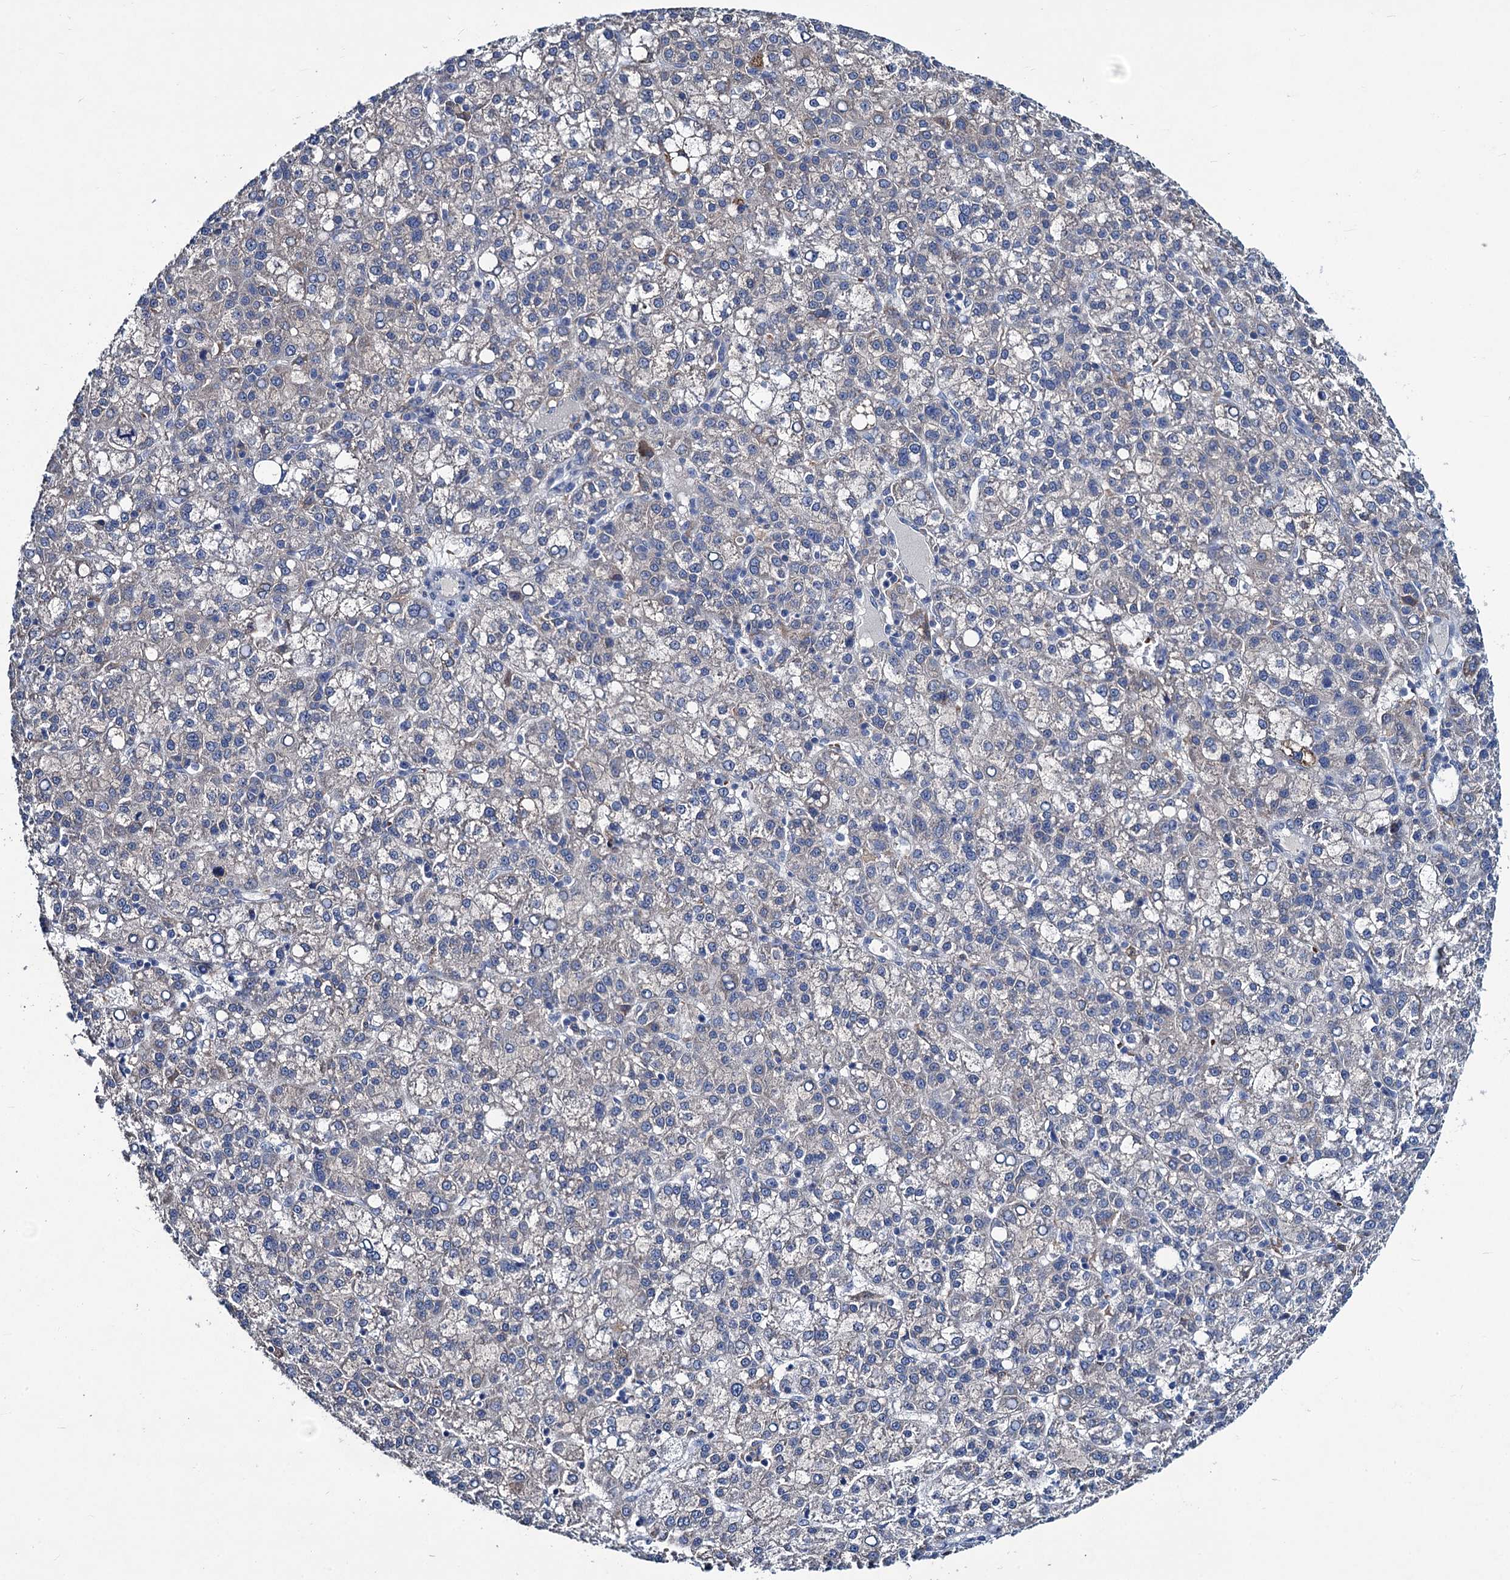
{"staining": {"intensity": "negative", "quantity": "none", "location": "none"}, "tissue": "liver cancer", "cell_type": "Tumor cells", "image_type": "cancer", "snomed": [{"axis": "morphology", "description": "Carcinoma, Hepatocellular, NOS"}, {"axis": "topography", "description": "Liver"}], "caption": "This is a micrograph of immunohistochemistry staining of liver cancer (hepatocellular carcinoma), which shows no positivity in tumor cells.", "gene": "RTKN2", "patient": {"sex": "female", "age": 58}}